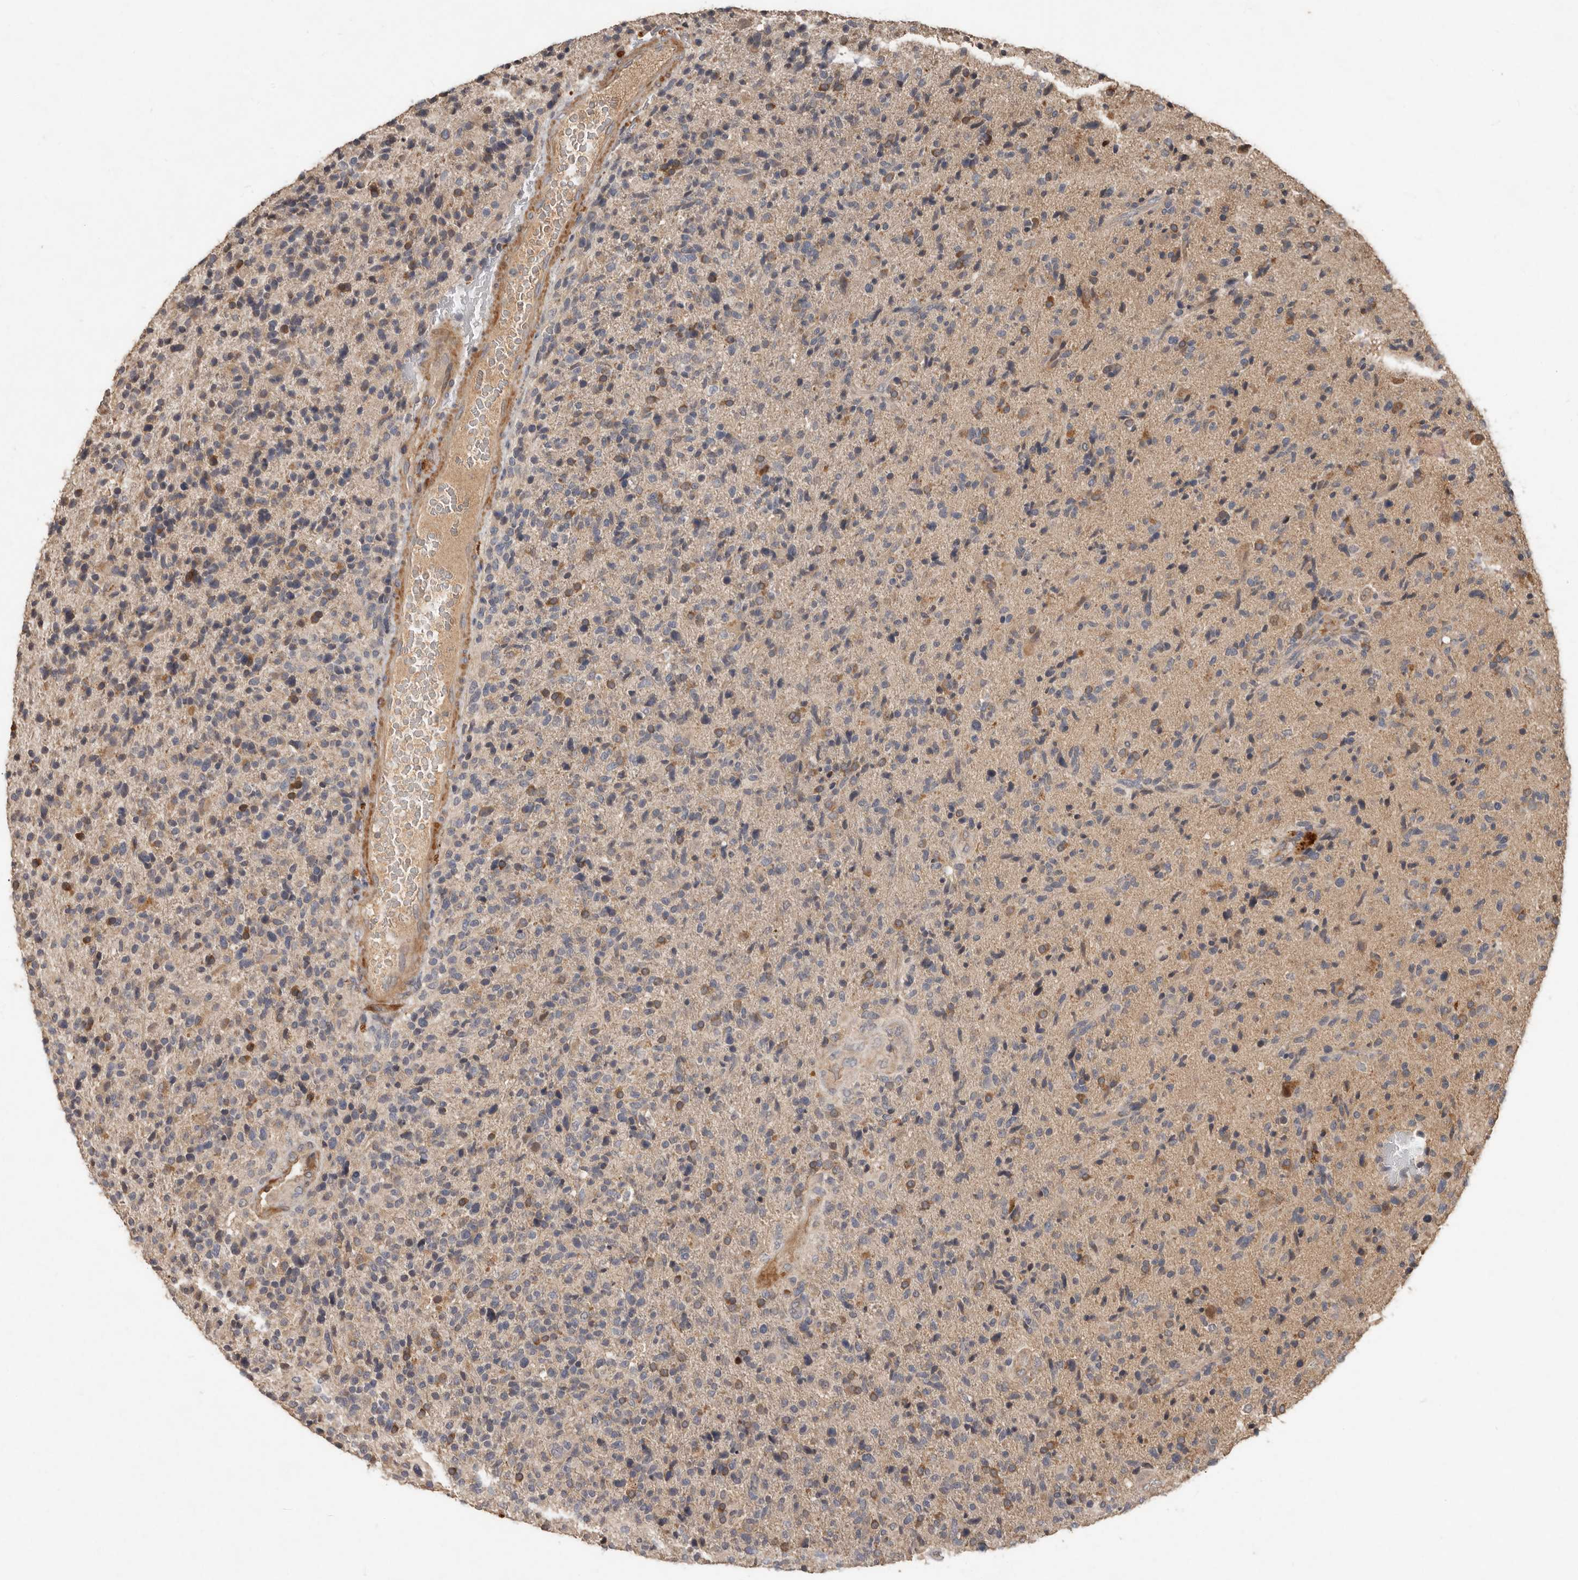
{"staining": {"intensity": "weak", "quantity": ">75%", "location": "cytoplasmic/membranous"}, "tissue": "glioma", "cell_type": "Tumor cells", "image_type": "cancer", "snomed": [{"axis": "morphology", "description": "Glioma, malignant, High grade"}, {"axis": "topography", "description": "Brain"}], "caption": "Tumor cells exhibit low levels of weak cytoplasmic/membranous positivity in approximately >75% of cells in human glioma. (DAB = brown stain, brightfield microscopy at high magnification).", "gene": "KIF26B", "patient": {"sex": "male", "age": 72}}